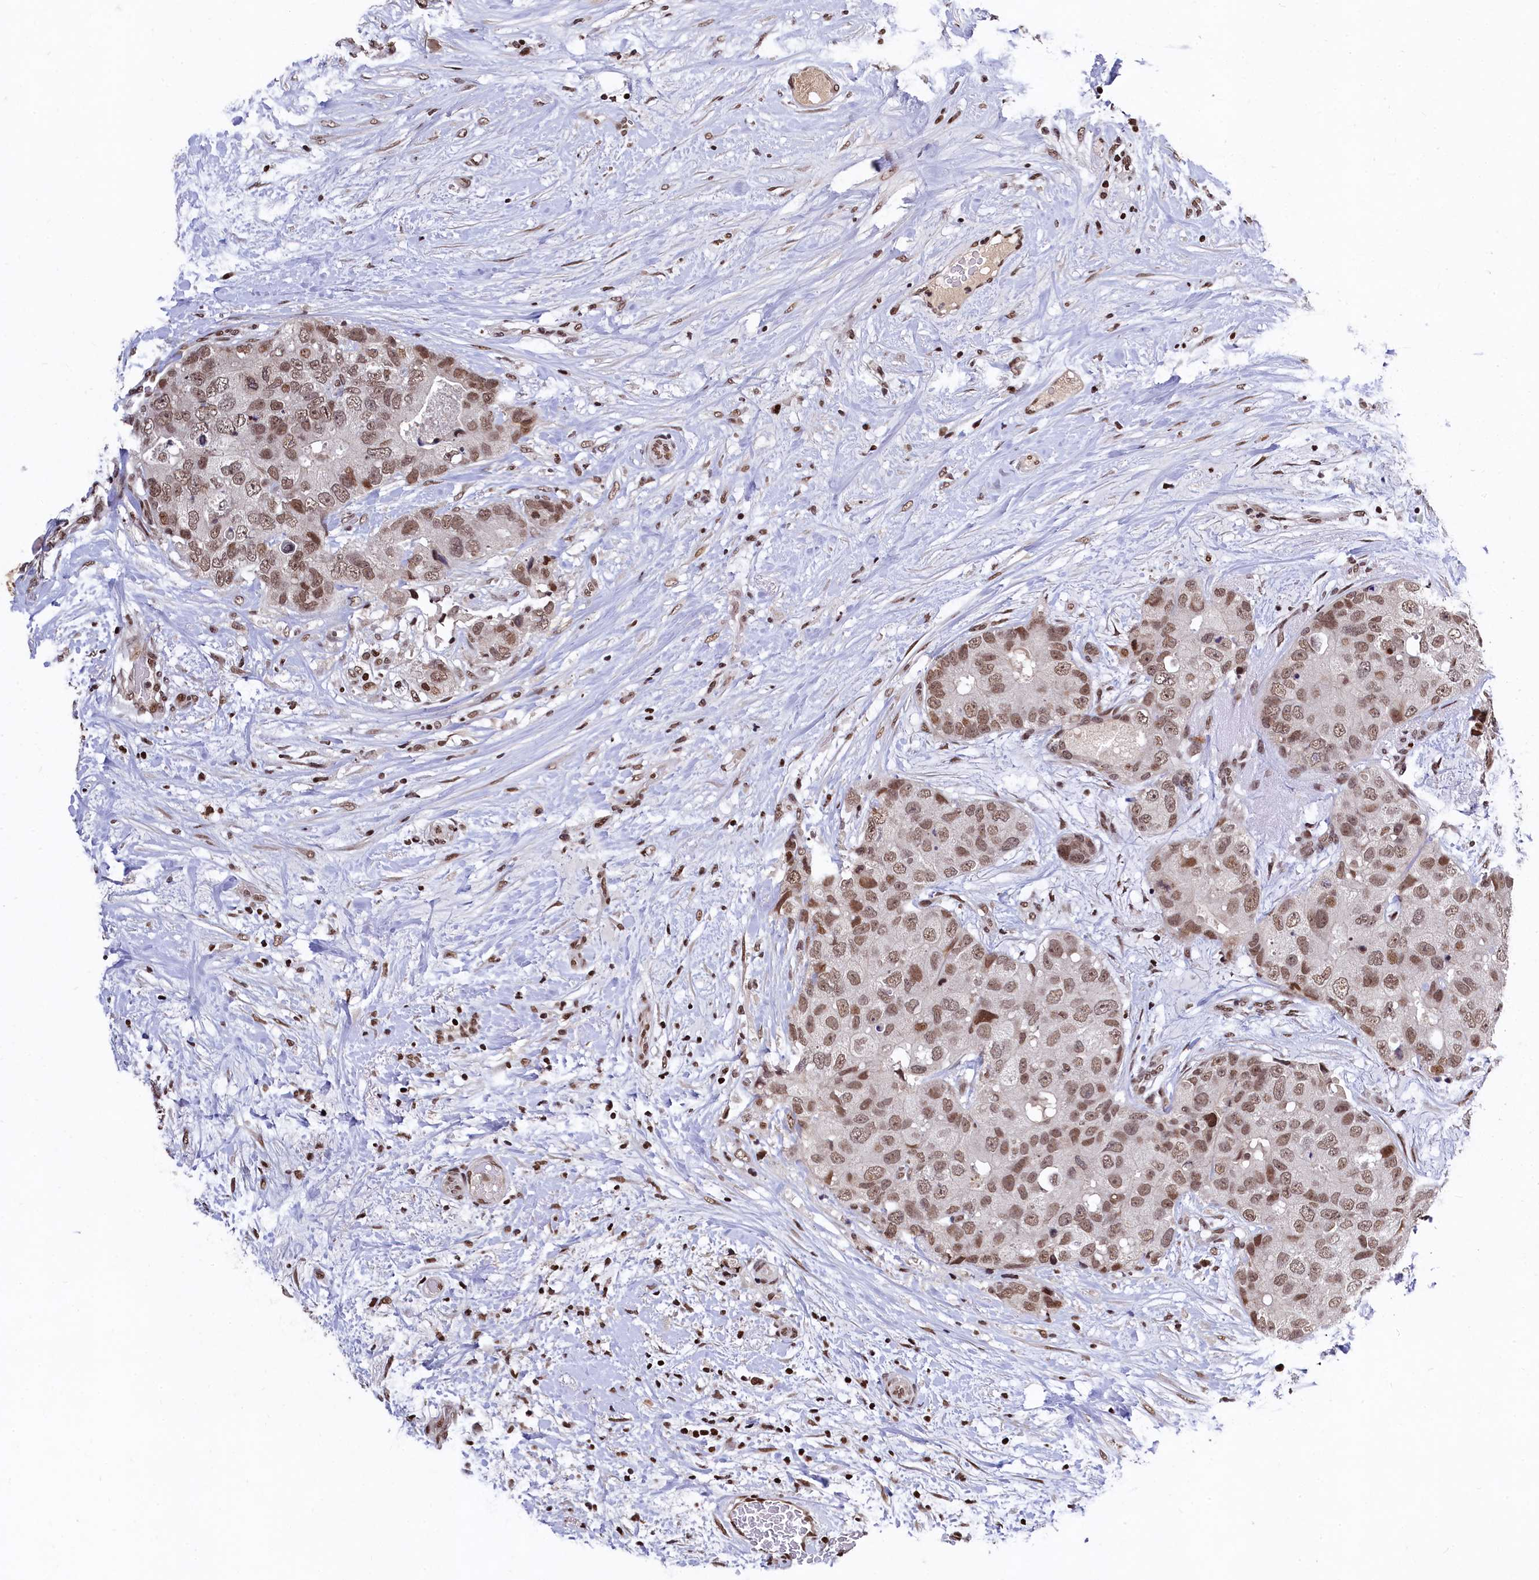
{"staining": {"intensity": "moderate", "quantity": ">75%", "location": "nuclear"}, "tissue": "breast cancer", "cell_type": "Tumor cells", "image_type": "cancer", "snomed": [{"axis": "morphology", "description": "Duct carcinoma"}, {"axis": "topography", "description": "Breast"}], "caption": "Tumor cells reveal medium levels of moderate nuclear positivity in about >75% of cells in human breast invasive ductal carcinoma.", "gene": "FAM217B", "patient": {"sex": "female", "age": 62}}